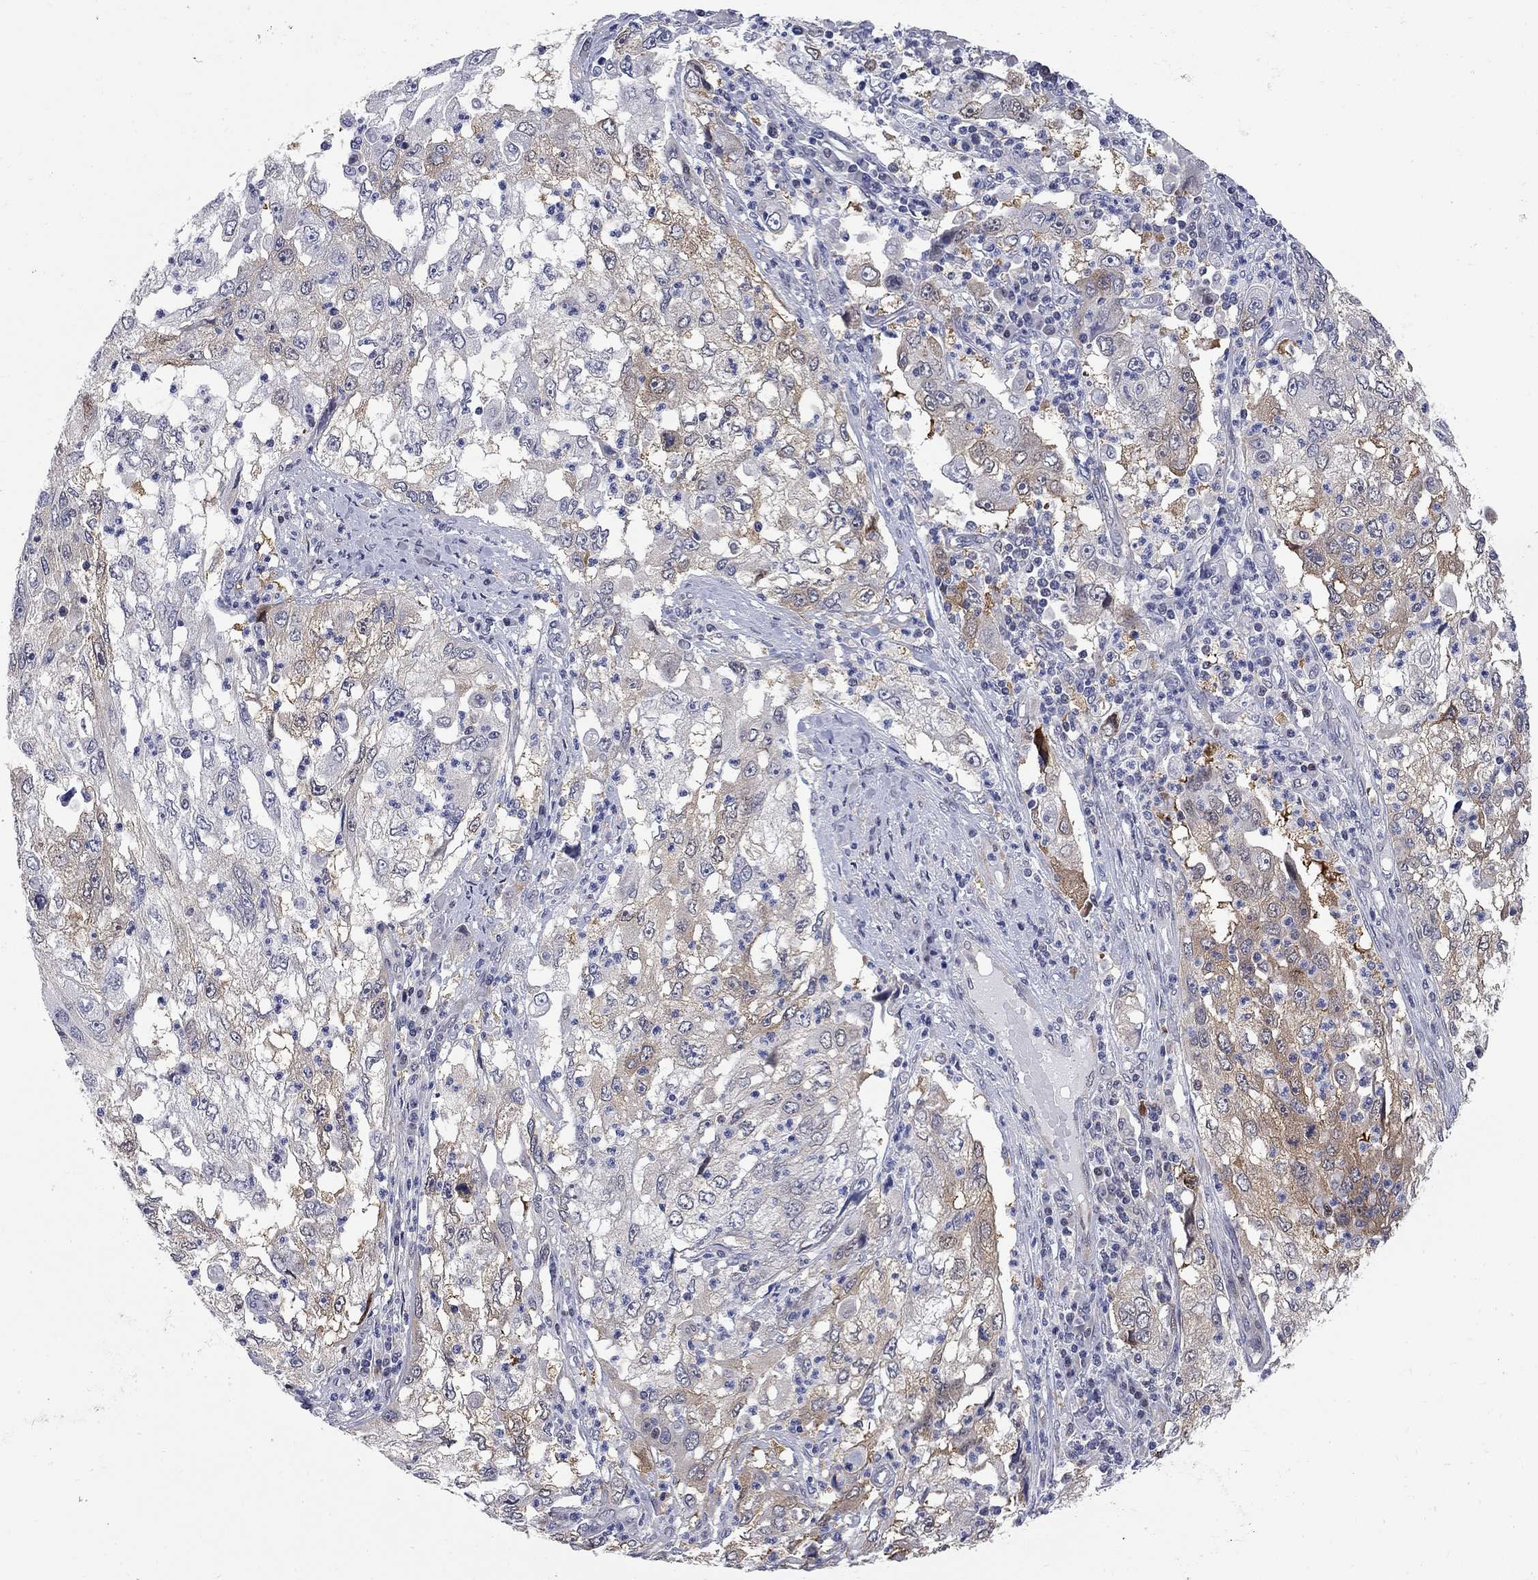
{"staining": {"intensity": "moderate", "quantity": "<25%", "location": "cytoplasmic/membranous"}, "tissue": "cervical cancer", "cell_type": "Tumor cells", "image_type": "cancer", "snomed": [{"axis": "morphology", "description": "Squamous cell carcinoma, NOS"}, {"axis": "topography", "description": "Cervix"}], "caption": "Immunohistochemical staining of human cervical cancer (squamous cell carcinoma) demonstrates low levels of moderate cytoplasmic/membranous protein expression in approximately <25% of tumor cells. The staining was performed using DAB (3,3'-diaminobenzidine) to visualize the protein expression in brown, while the nuclei were stained in blue with hematoxylin (Magnification: 20x).", "gene": "GALNT8", "patient": {"sex": "female", "age": 36}}